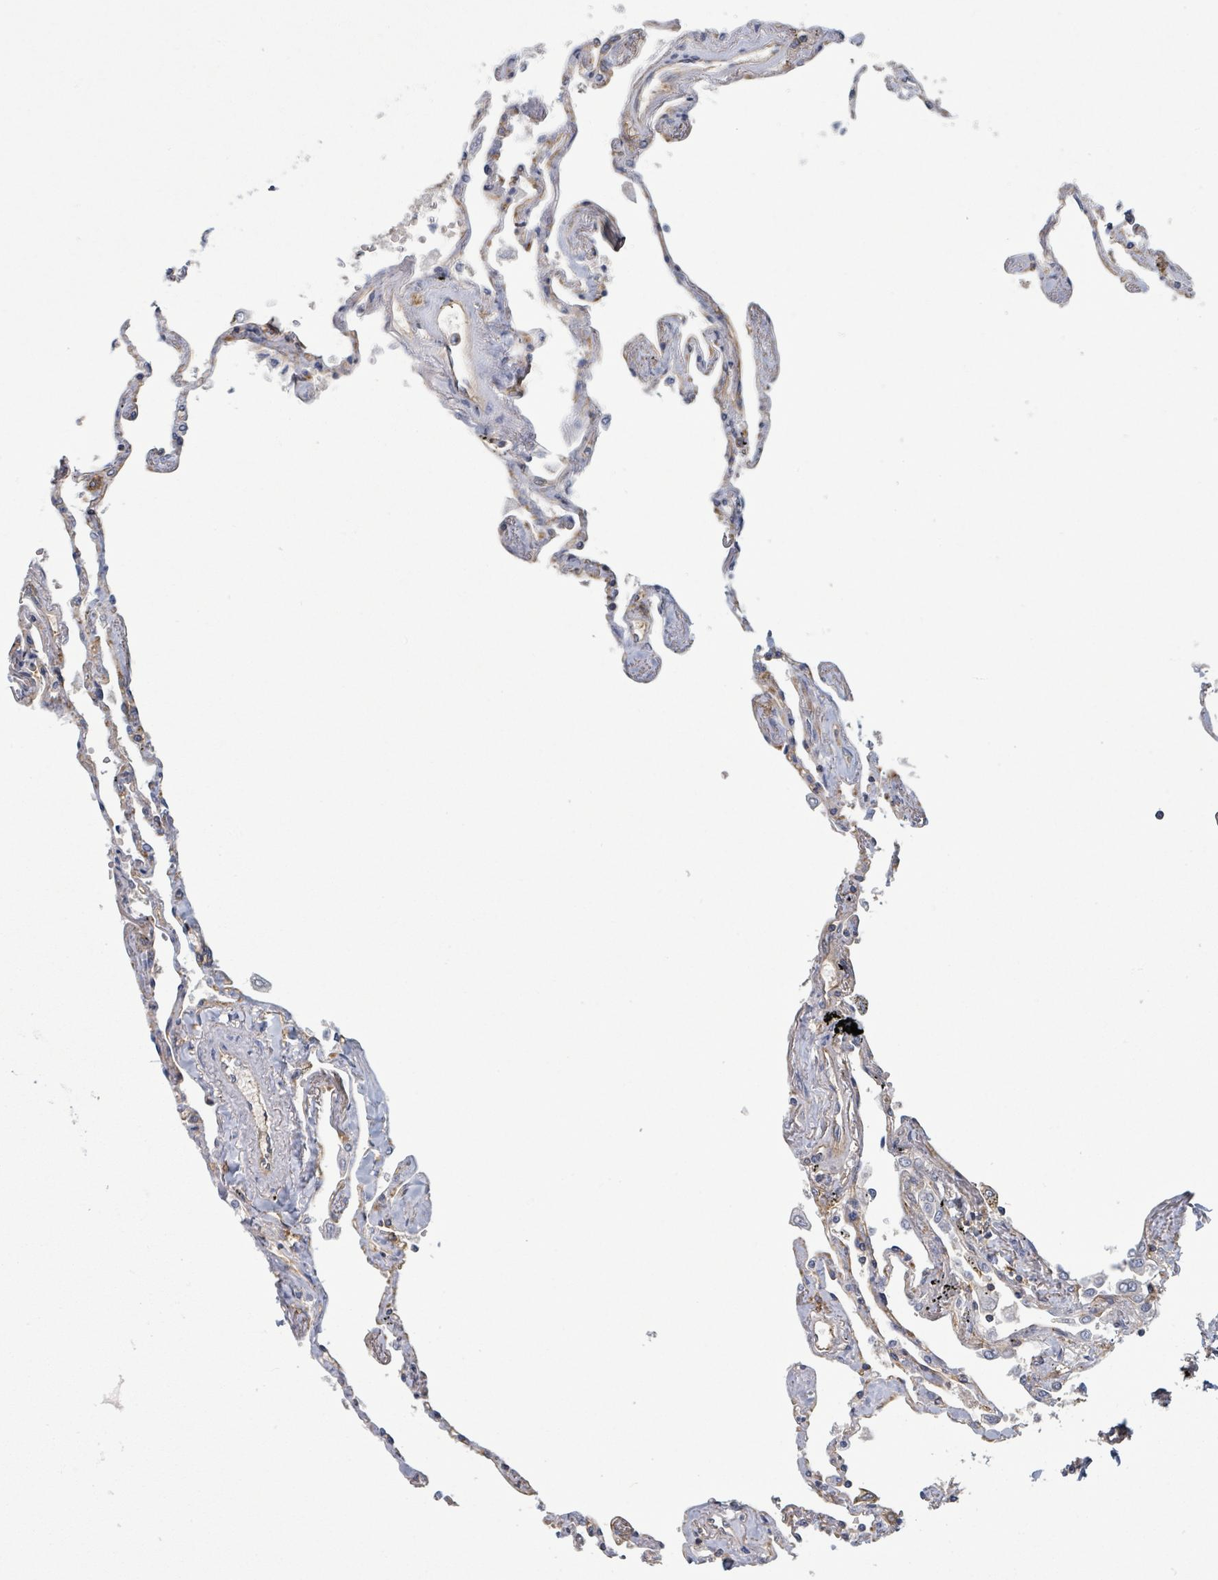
{"staining": {"intensity": "negative", "quantity": "none", "location": "none"}, "tissue": "lung", "cell_type": "Alveolar cells", "image_type": "normal", "snomed": [{"axis": "morphology", "description": "Normal tissue, NOS"}, {"axis": "topography", "description": "Lung"}], "caption": "High magnification brightfield microscopy of unremarkable lung stained with DAB (3,3'-diaminobenzidine) (brown) and counterstained with hematoxylin (blue): alveolar cells show no significant staining.", "gene": "TNFRSF14", "patient": {"sex": "female", "age": 67}}